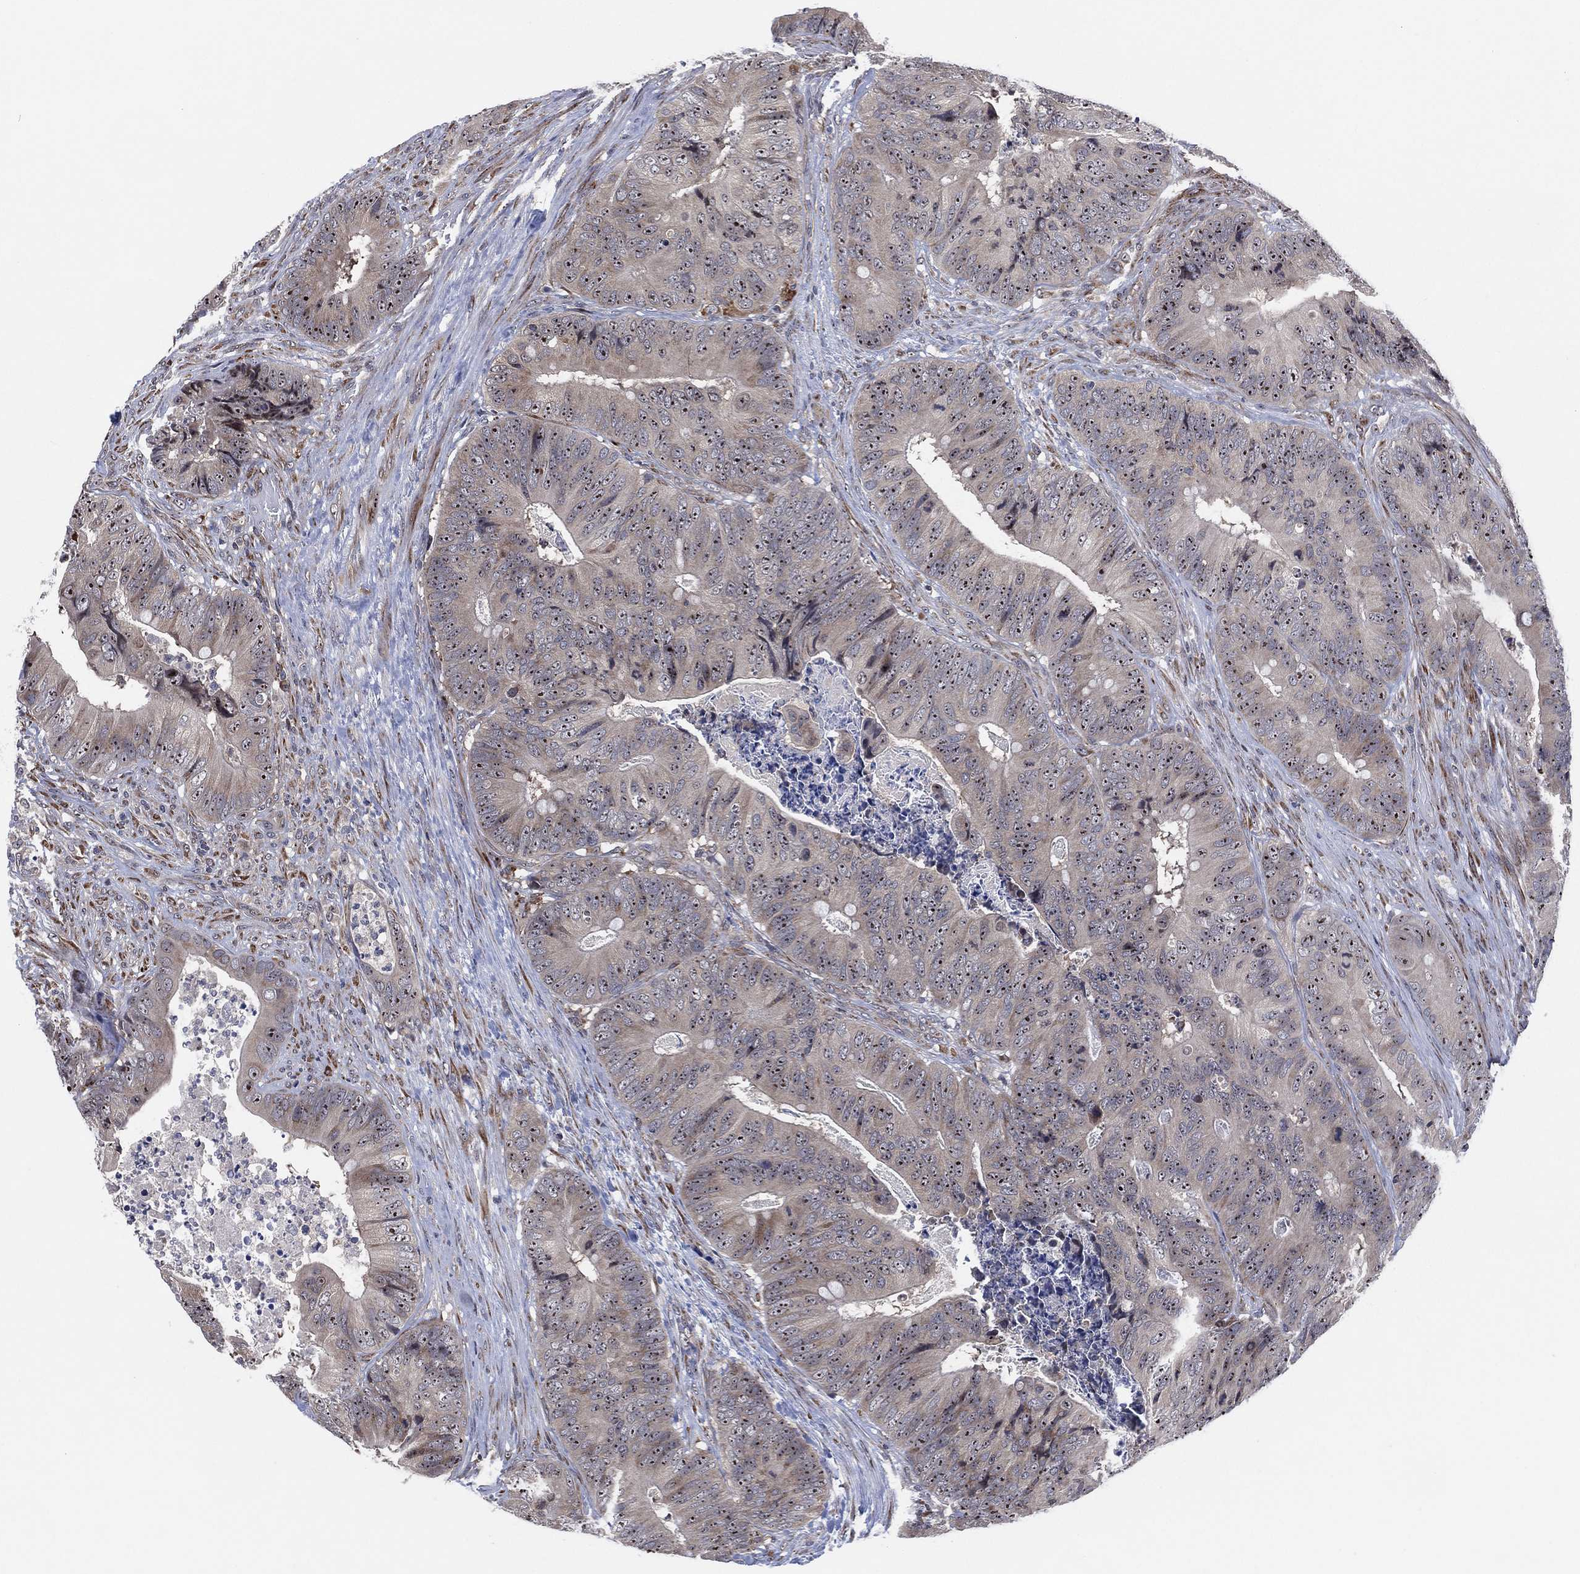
{"staining": {"intensity": "negative", "quantity": "none", "location": "none"}, "tissue": "colorectal cancer", "cell_type": "Tumor cells", "image_type": "cancer", "snomed": [{"axis": "morphology", "description": "Adenocarcinoma, NOS"}, {"axis": "topography", "description": "Colon"}], "caption": "A histopathology image of human adenocarcinoma (colorectal) is negative for staining in tumor cells.", "gene": "FAM104A", "patient": {"sex": "male", "age": 84}}